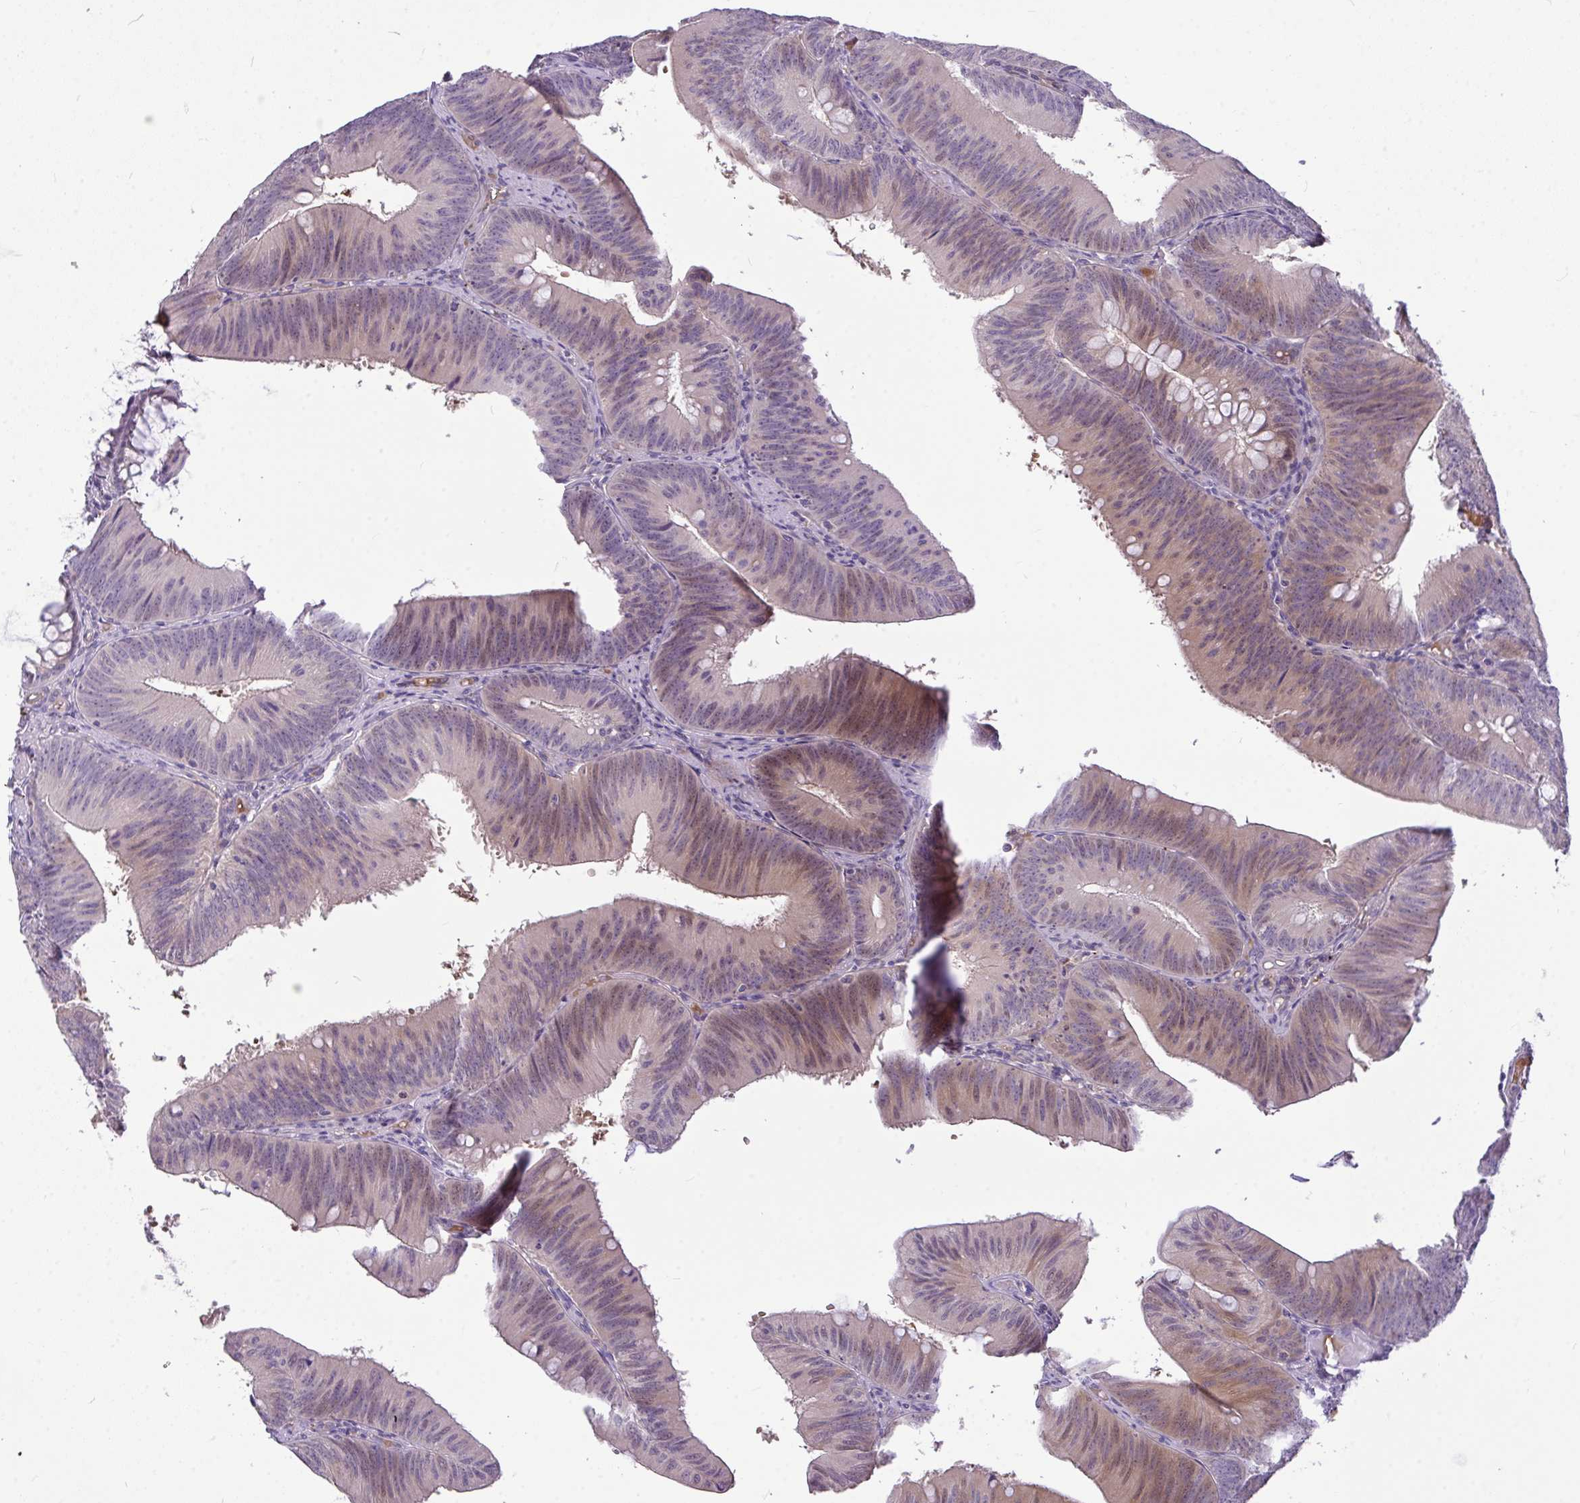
{"staining": {"intensity": "weak", "quantity": "25%-75%", "location": "cytoplasmic/membranous,nuclear"}, "tissue": "colorectal cancer", "cell_type": "Tumor cells", "image_type": "cancer", "snomed": [{"axis": "morphology", "description": "Adenocarcinoma, NOS"}, {"axis": "topography", "description": "Colon"}], "caption": "Brown immunohistochemical staining in human colorectal cancer shows weak cytoplasmic/membranous and nuclear expression in about 25%-75% of tumor cells.", "gene": "MOCS1", "patient": {"sex": "male", "age": 84}}